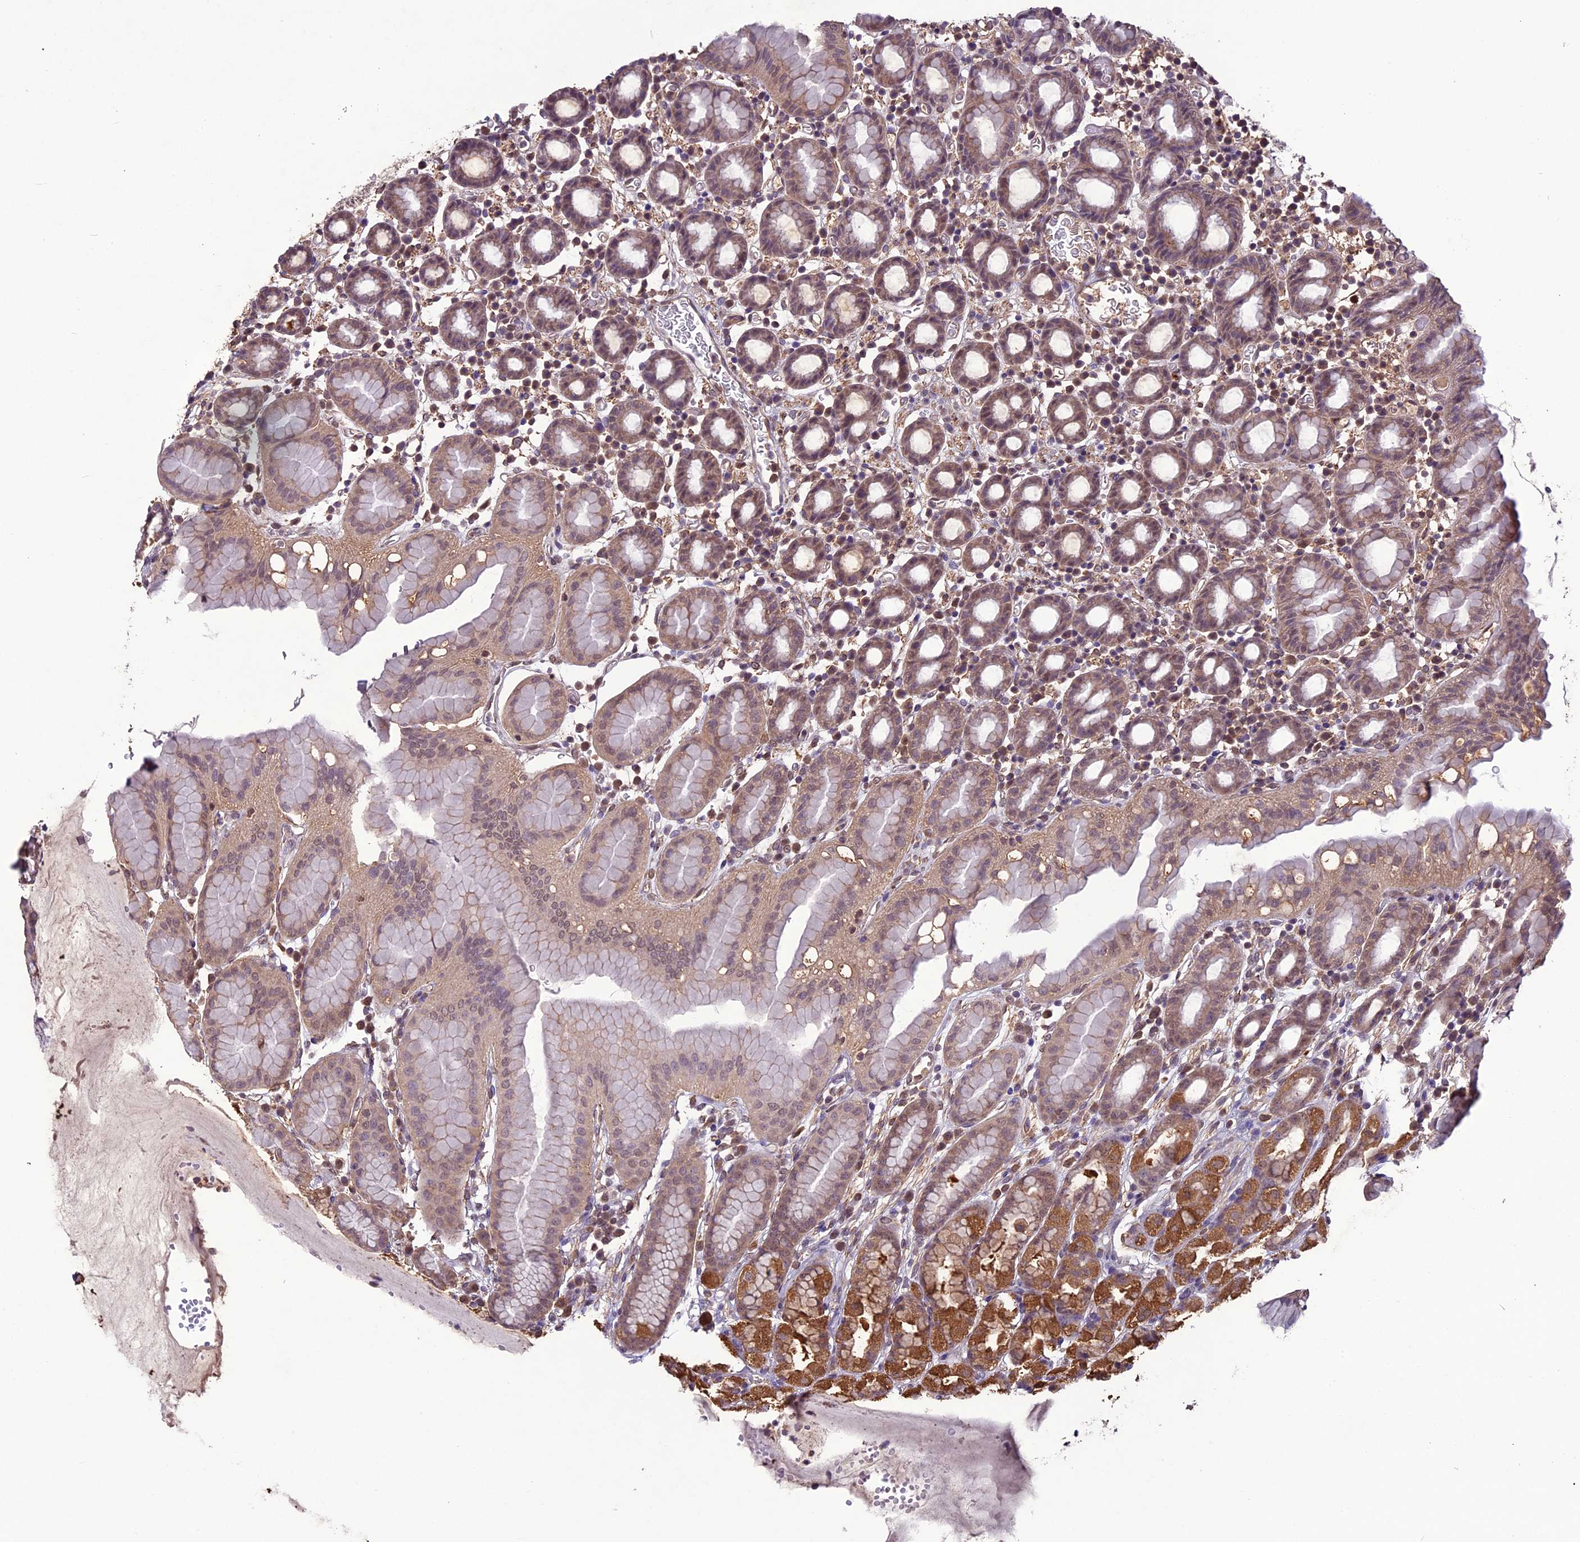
{"staining": {"intensity": "moderate", "quantity": ">75%", "location": "cytoplasmic/membranous,nuclear"}, "tissue": "stomach", "cell_type": "Glandular cells", "image_type": "normal", "snomed": [{"axis": "morphology", "description": "Normal tissue, NOS"}, {"axis": "topography", "description": "Stomach, upper"}], "caption": "A brown stain highlights moderate cytoplasmic/membranous,nuclear positivity of a protein in glandular cells of normal human stomach.", "gene": "C3orf70", "patient": {"sex": "male", "age": 47}}